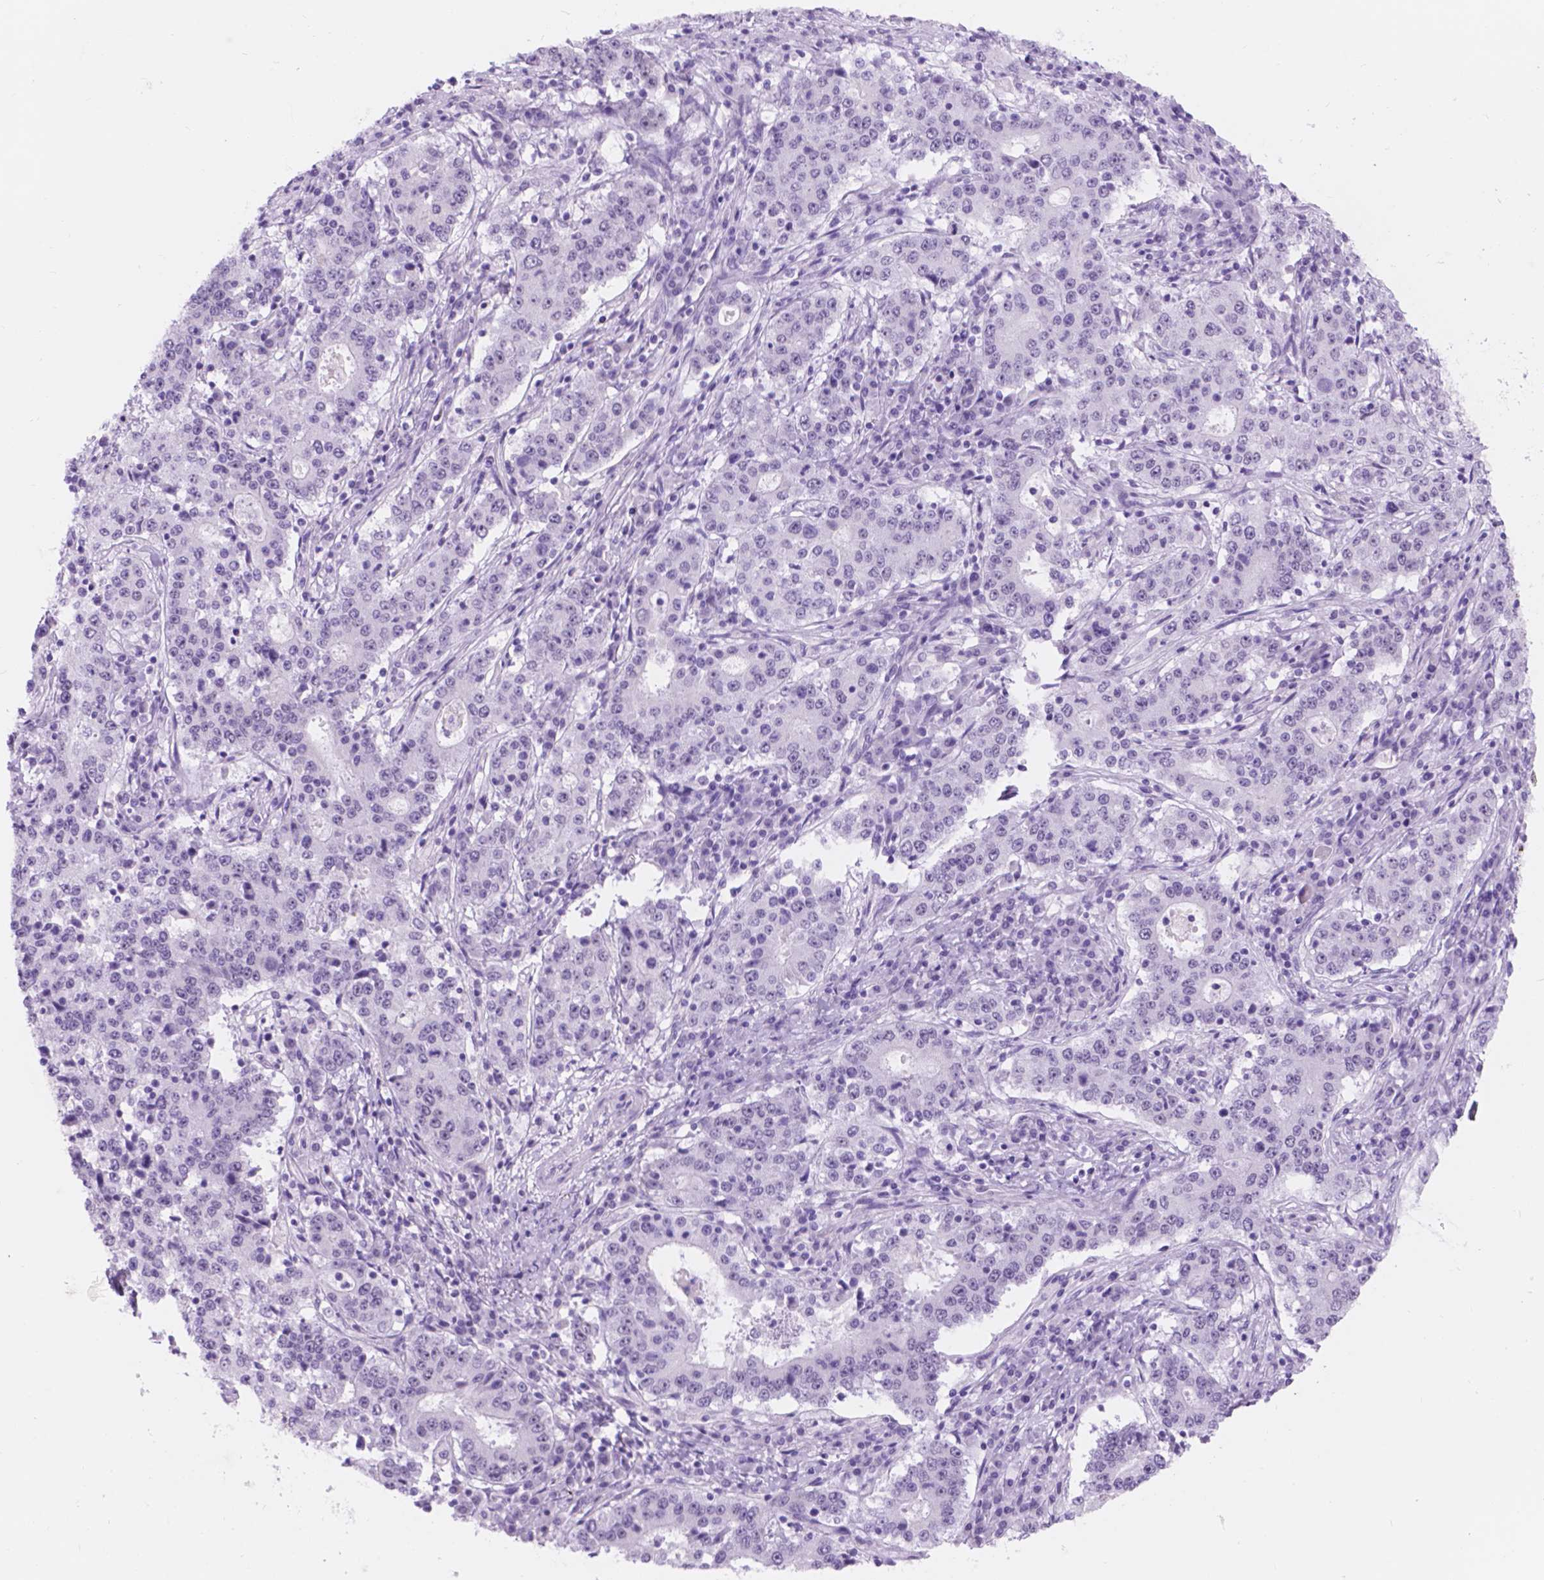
{"staining": {"intensity": "negative", "quantity": "none", "location": "none"}, "tissue": "stomach cancer", "cell_type": "Tumor cells", "image_type": "cancer", "snomed": [{"axis": "morphology", "description": "Adenocarcinoma, NOS"}, {"axis": "topography", "description": "Stomach"}], "caption": "IHC micrograph of neoplastic tissue: human stomach cancer (adenocarcinoma) stained with DAB (3,3'-diaminobenzidine) exhibits no significant protein positivity in tumor cells.", "gene": "DCC", "patient": {"sex": "male", "age": 59}}